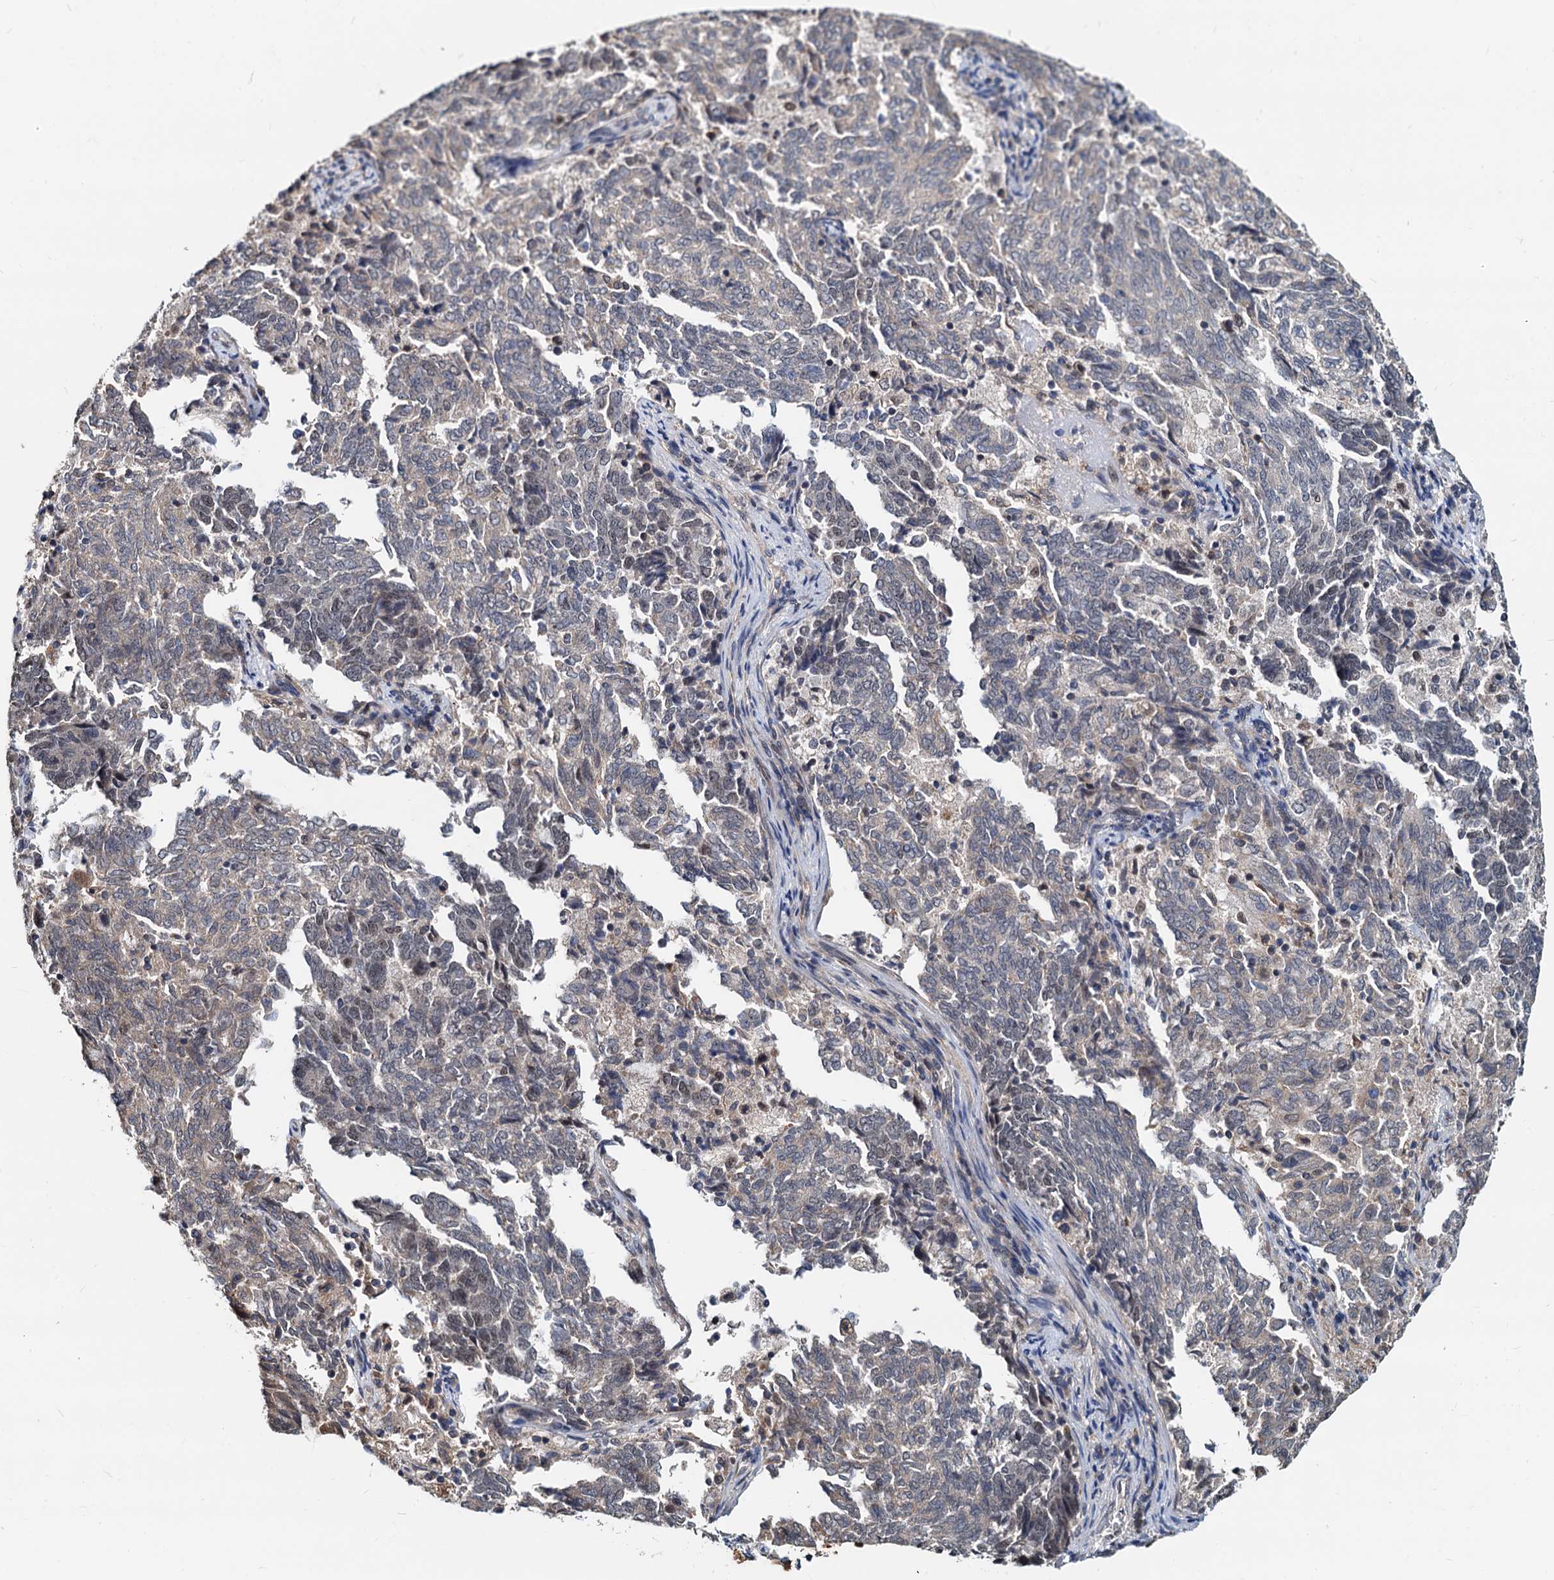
{"staining": {"intensity": "weak", "quantity": "<25%", "location": "cytoplasmic/membranous"}, "tissue": "endometrial cancer", "cell_type": "Tumor cells", "image_type": "cancer", "snomed": [{"axis": "morphology", "description": "Adenocarcinoma, NOS"}, {"axis": "topography", "description": "Endometrium"}], "caption": "Immunohistochemistry image of human adenocarcinoma (endometrial) stained for a protein (brown), which displays no positivity in tumor cells.", "gene": "MCMBP", "patient": {"sex": "female", "age": 80}}